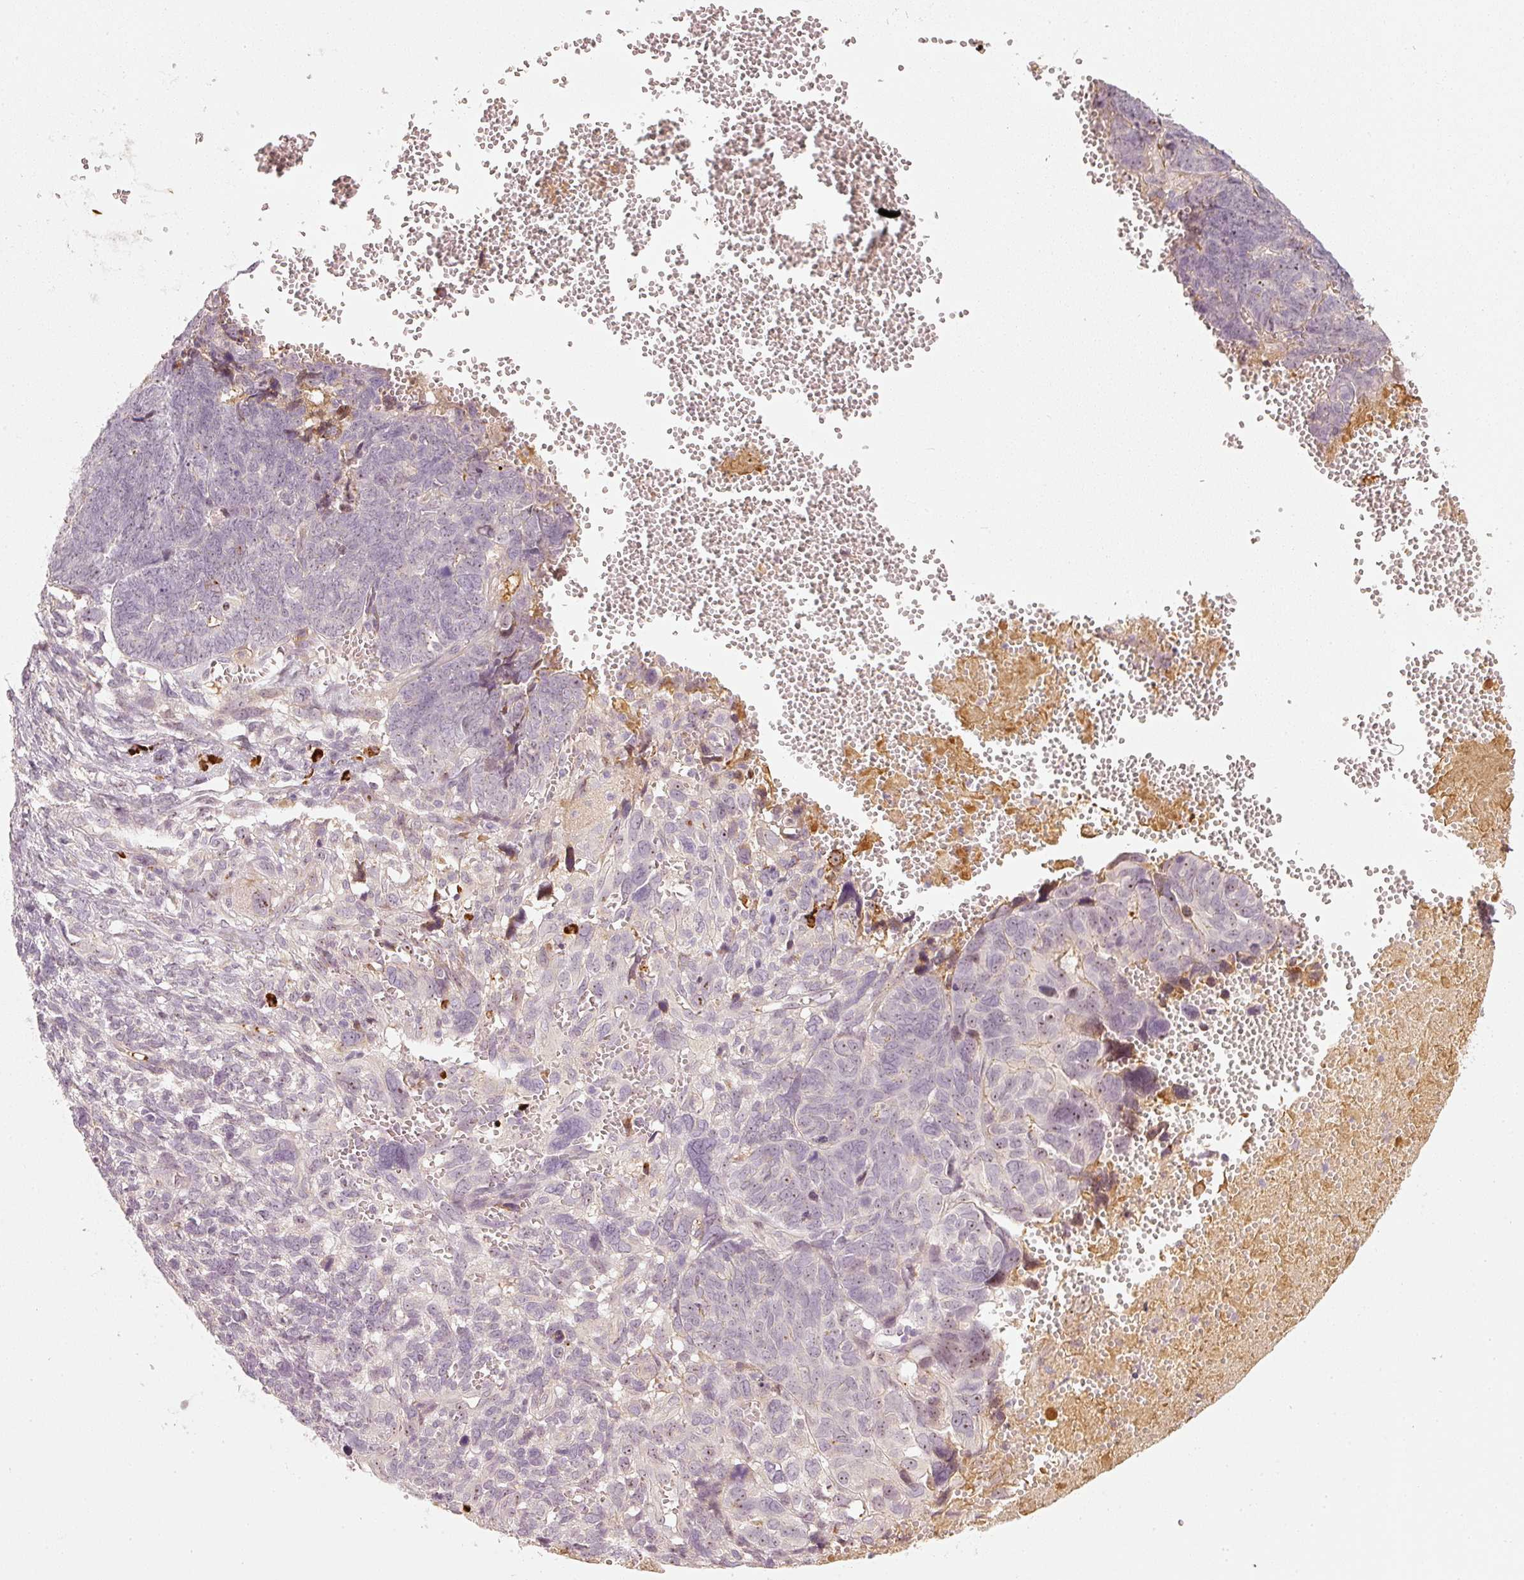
{"staining": {"intensity": "weak", "quantity": "<25%", "location": "nuclear"}, "tissue": "ovarian cancer", "cell_type": "Tumor cells", "image_type": "cancer", "snomed": [{"axis": "morphology", "description": "Cystadenocarcinoma, serous, NOS"}, {"axis": "topography", "description": "Ovary"}], "caption": "The micrograph demonstrates no significant staining in tumor cells of ovarian cancer (serous cystadenocarcinoma).", "gene": "VCAM1", "patient": {"sex": "female", "age": 79}}